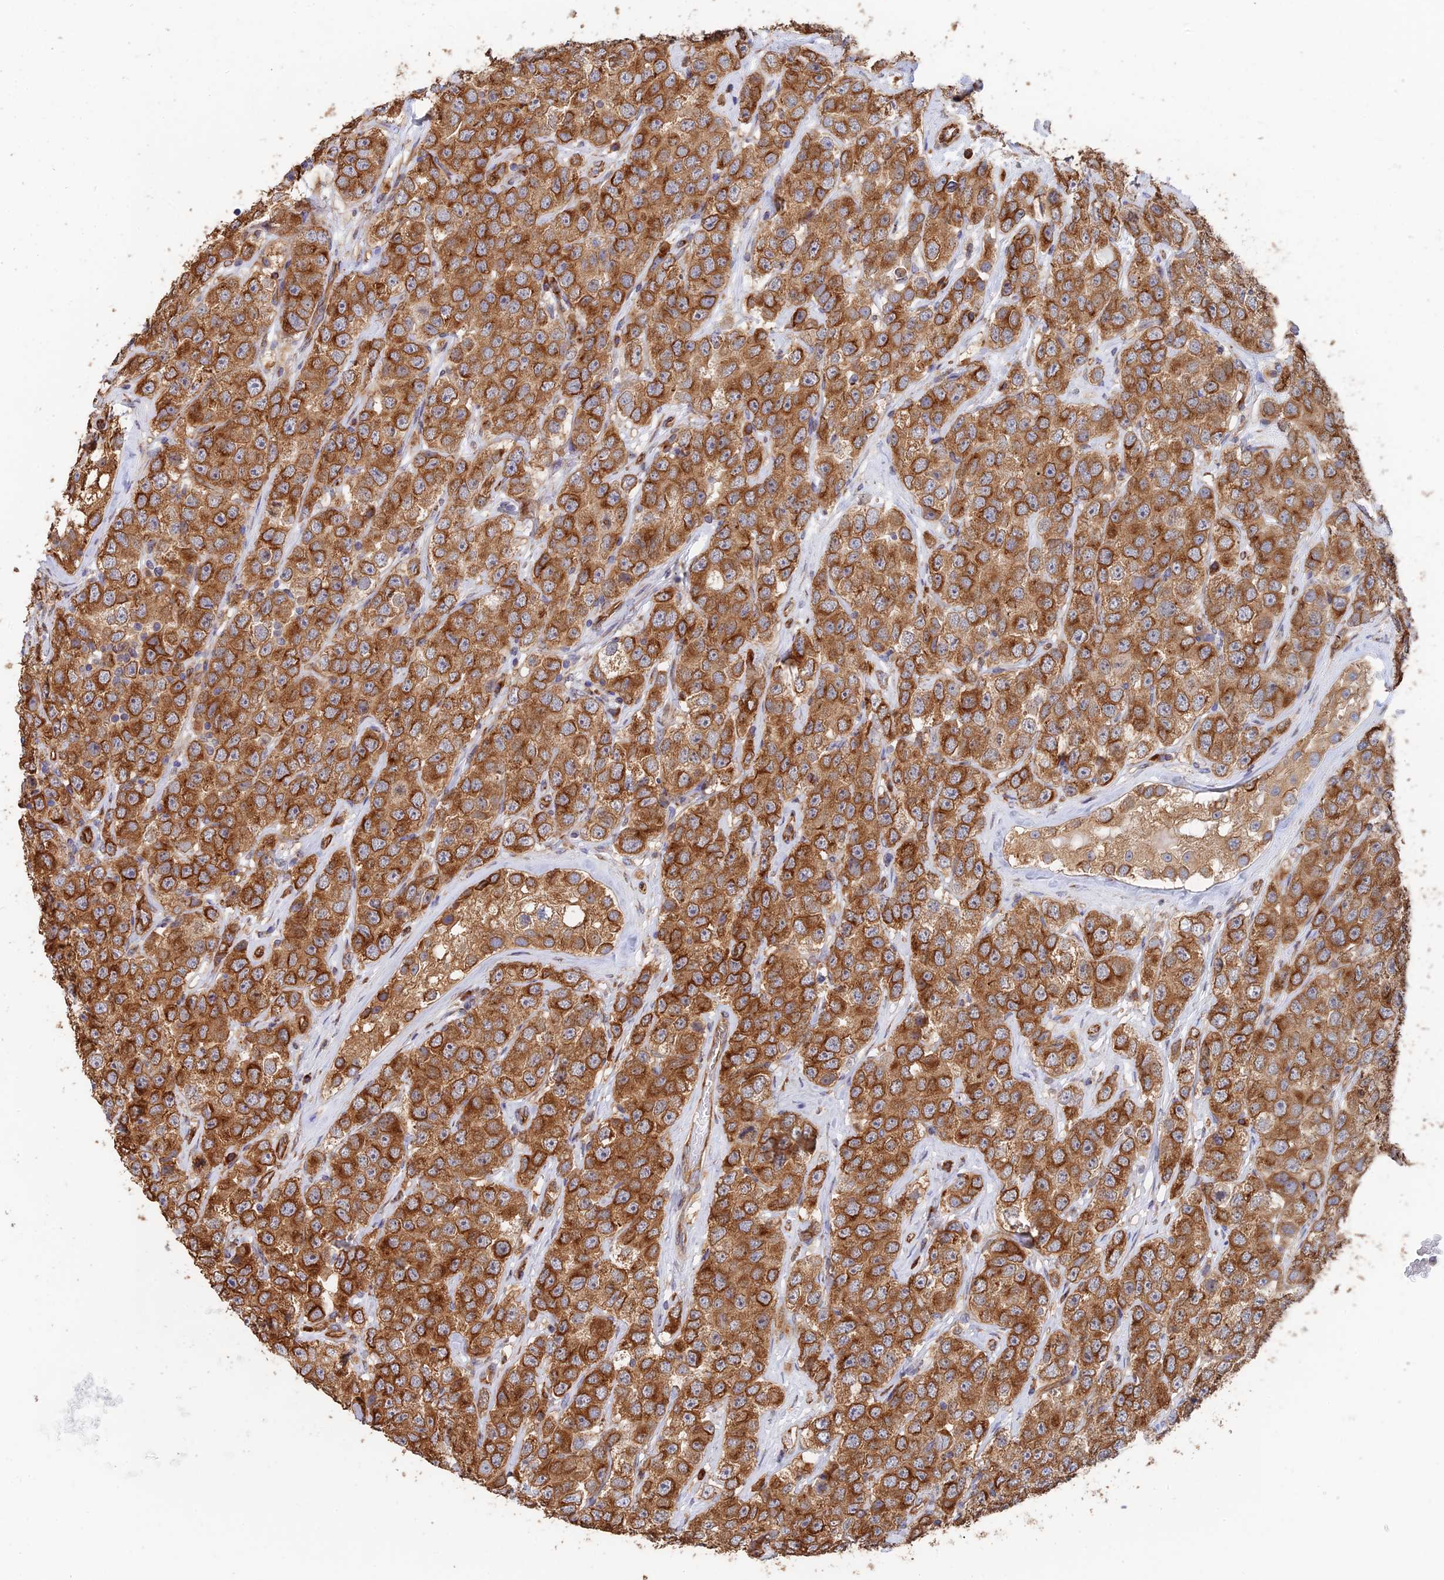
{"staining": {"intensity": "strong", "quantity": ">75%", "location": "cytoplasmic/membranous"}, "tissue": "testis cancer", "cell_type": "Tumor cells", "image_type": "cancer", "snomed": [{"axis": "morphology", "description": "Seminoma, NOS"}, {"axis": "topography", "description": "Testis"}], "caption": "Testis seminoma stained for a protein (brown) shows strong cytoplasmic/membranous positive staining in about >75% of tumor cells.", "gene": "WBP11", "patient": {"sex": "male", "age": 28}}